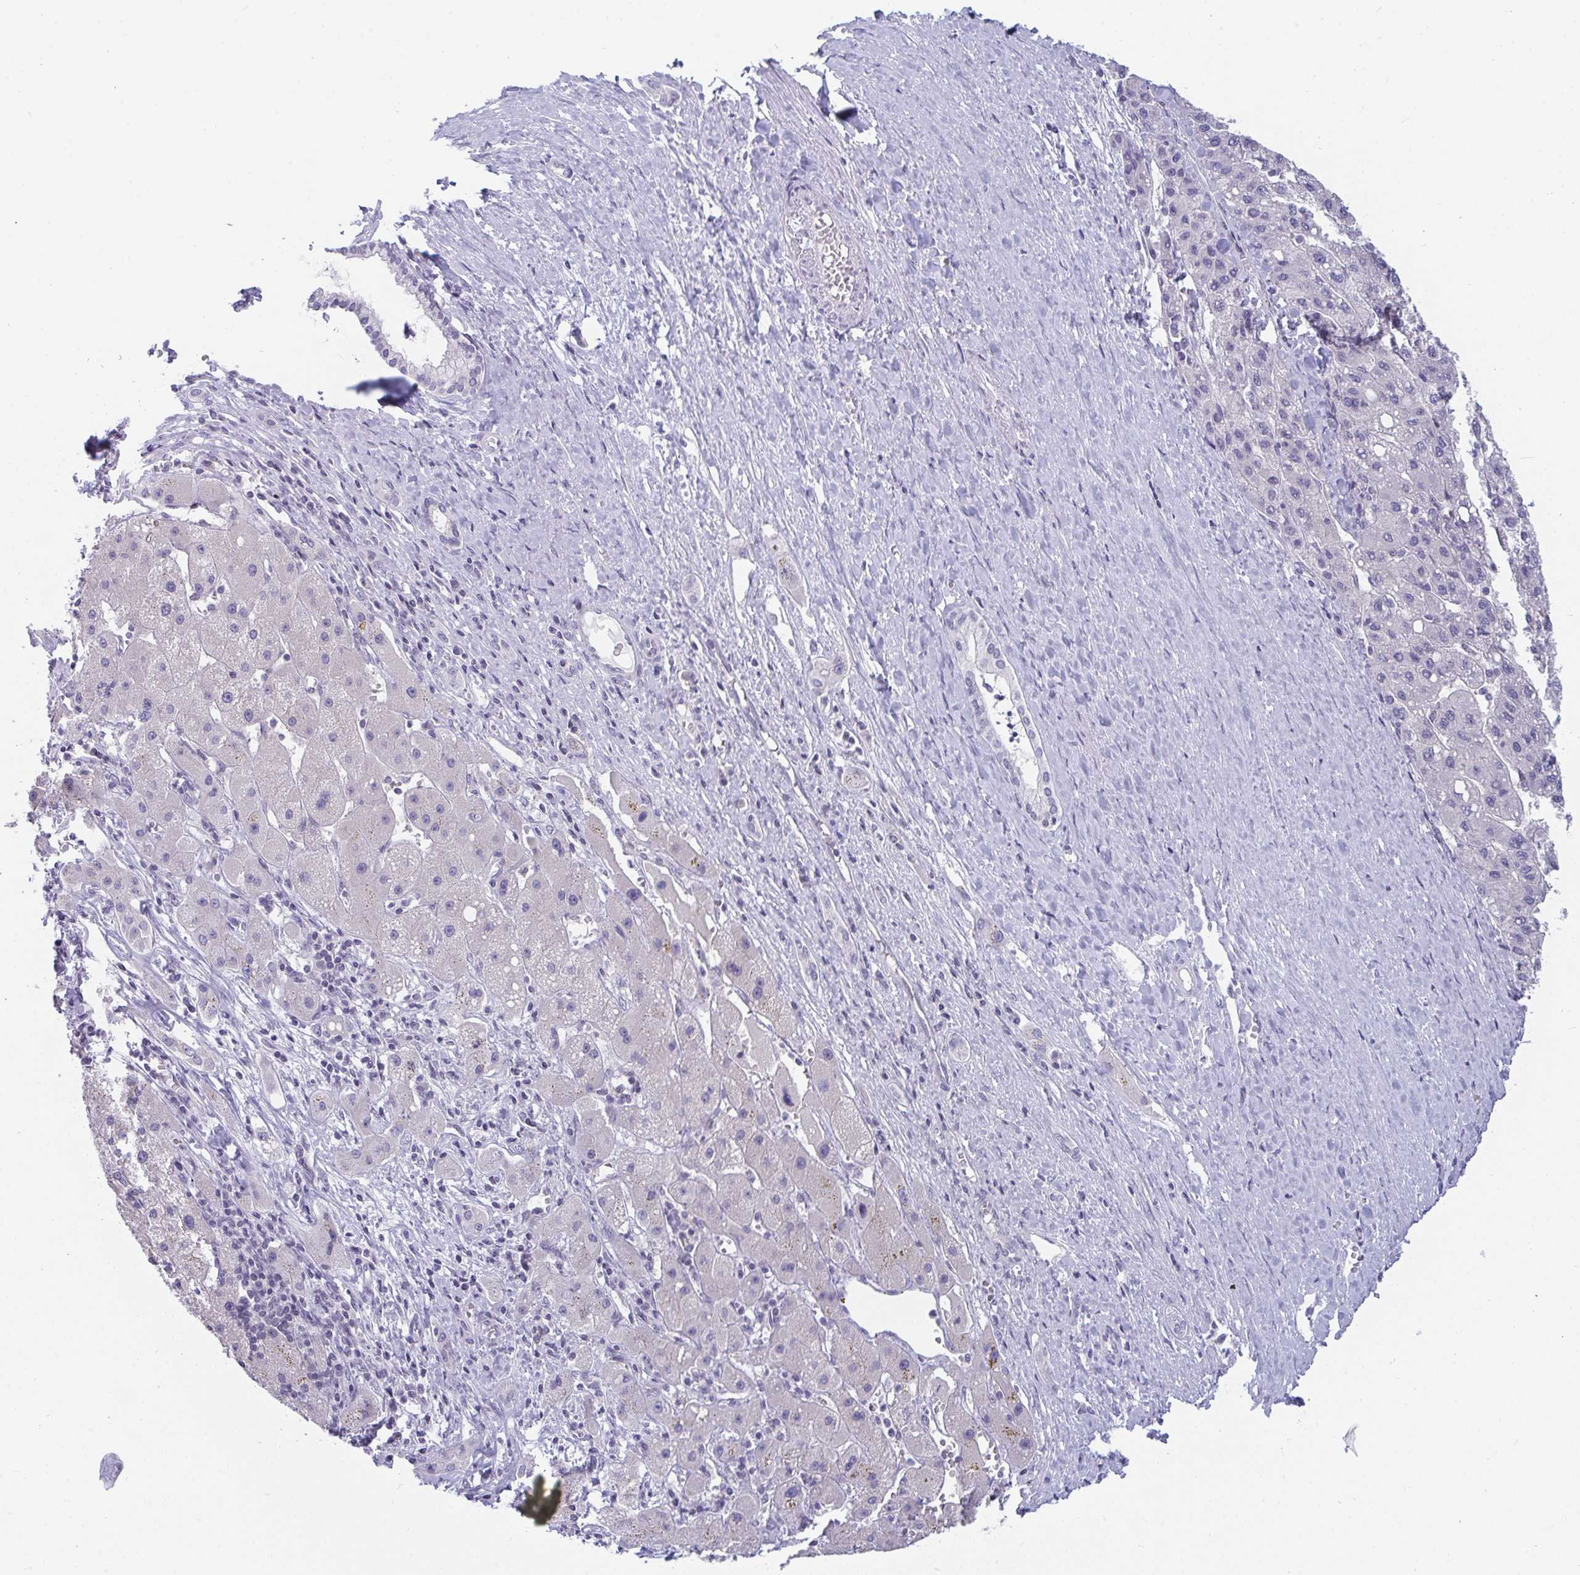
{"staining": {"intensity": "negative", "quantity": "none", "location": "none"}, "tissue": "liver cancer", "cell_type": "Tumor cells", "image_type": "cancer", "snomed": [{"axis": "morphology", "description": "Carcinoma, Hepatocellular, NOS"}, {"axis": "topography", "description": "Liver"}], "caption": "Immunohistochemistry of liver cancer (hepatocellular carcinoma) shows no expression in tumor cells. The staining was performed using DAB (3,3'-diaminobenzidine) to visualize the protein expression in brown, while the nuclei were stained in blue with hematoxylin (Magnification: 20x).", "gene": "BMAL2", "patient": {"sex": "female", "age": 82}}